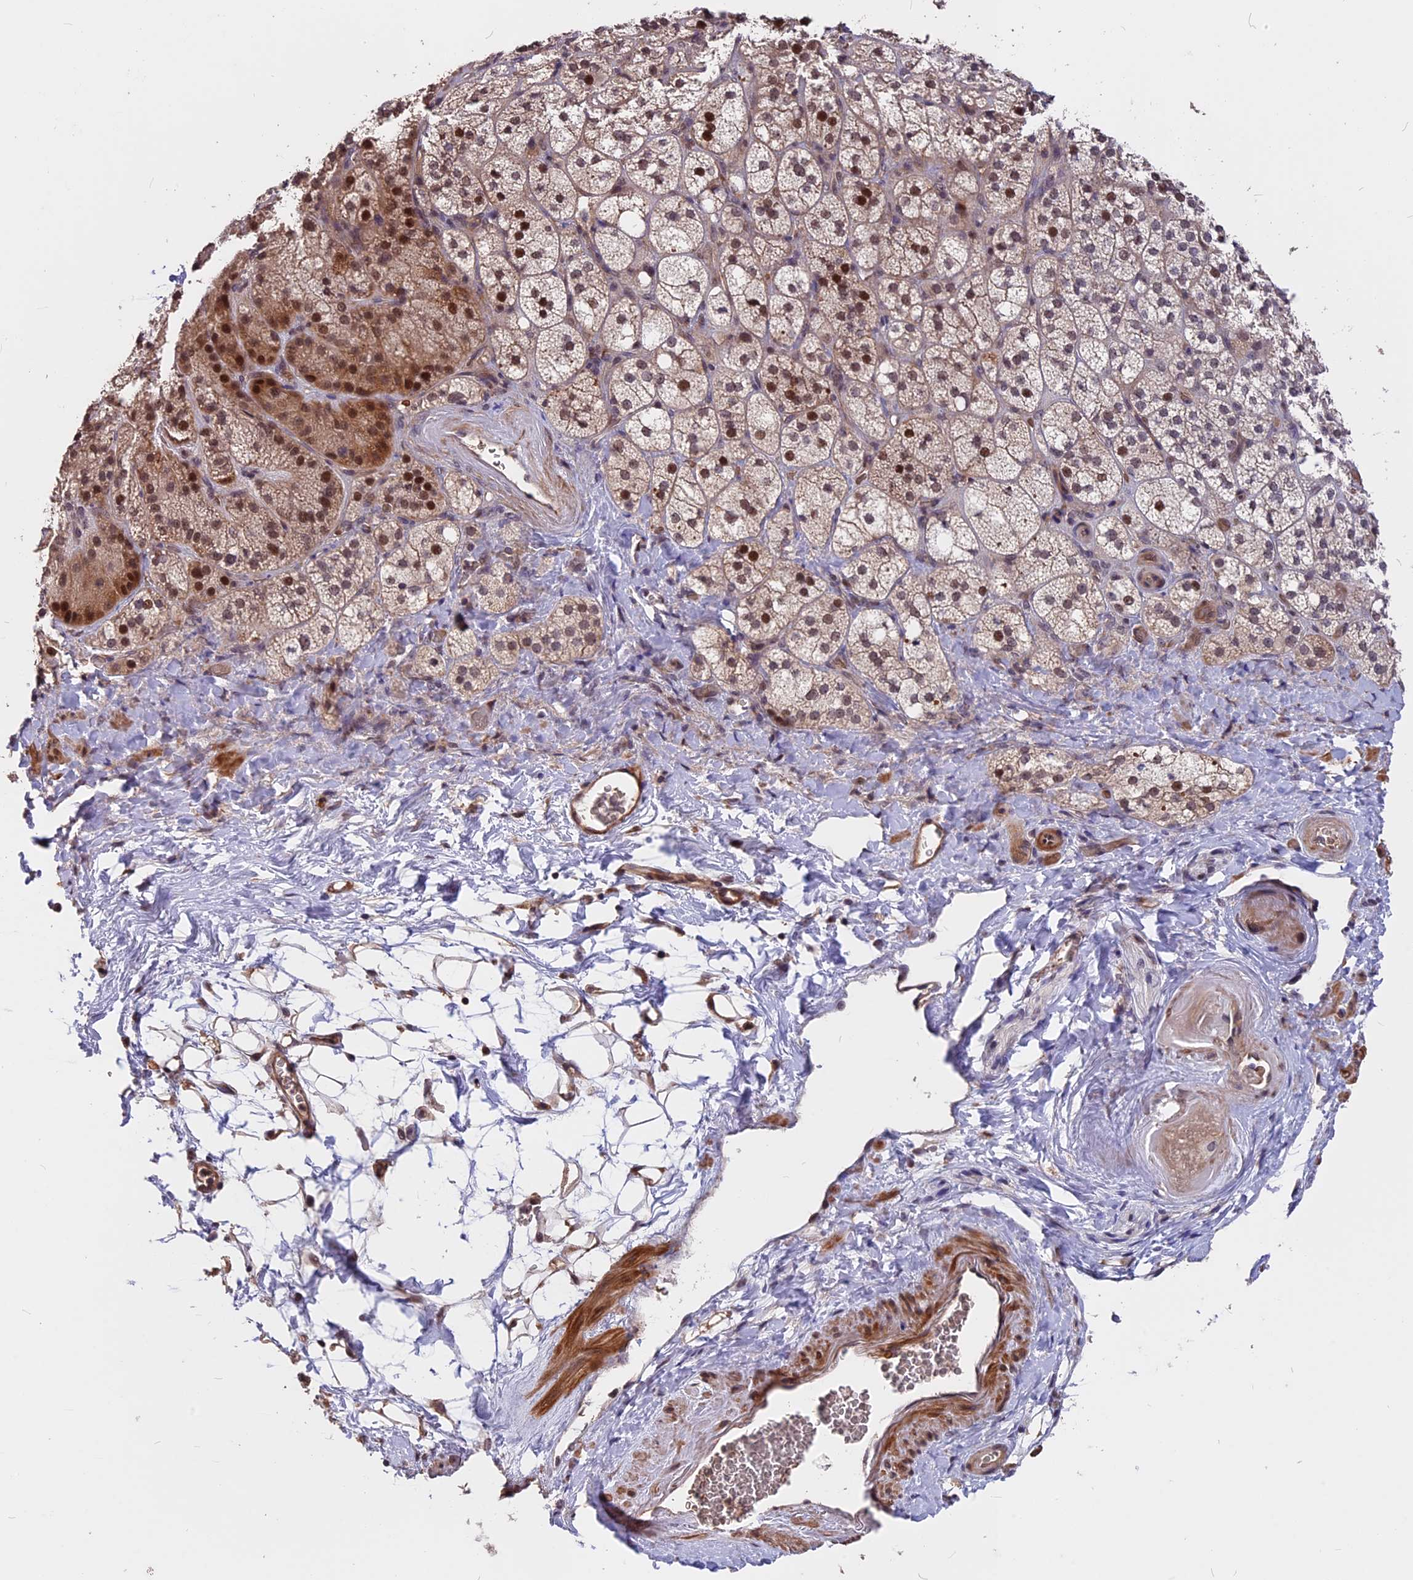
{"staining": {"intensity": "moderate", "quantity": "25%-75%", "location": "cytoplasmic/membranous,nuclear"}, "tissue": "adrenal gland", "cell_type": "Glandular cells", "image_type": "normal", "snomed": [{"axis": "morphology", "description": "Normal tissue, NOS"}, {"axis": "topography", "description": "Adrenal gland"}], "caption": "High-power microscopy captured an immunohistochemistry image of normal adrenal gland, revealing moderate cytoplasmic/membranous,nuclear expression in approximately 25%-75% of glandular cells. (brown staining indicates protein expression, while blue staining denotes nuclei).", "gene": "ZC3H10", "patient": {"sex": "male", "age": 61}}